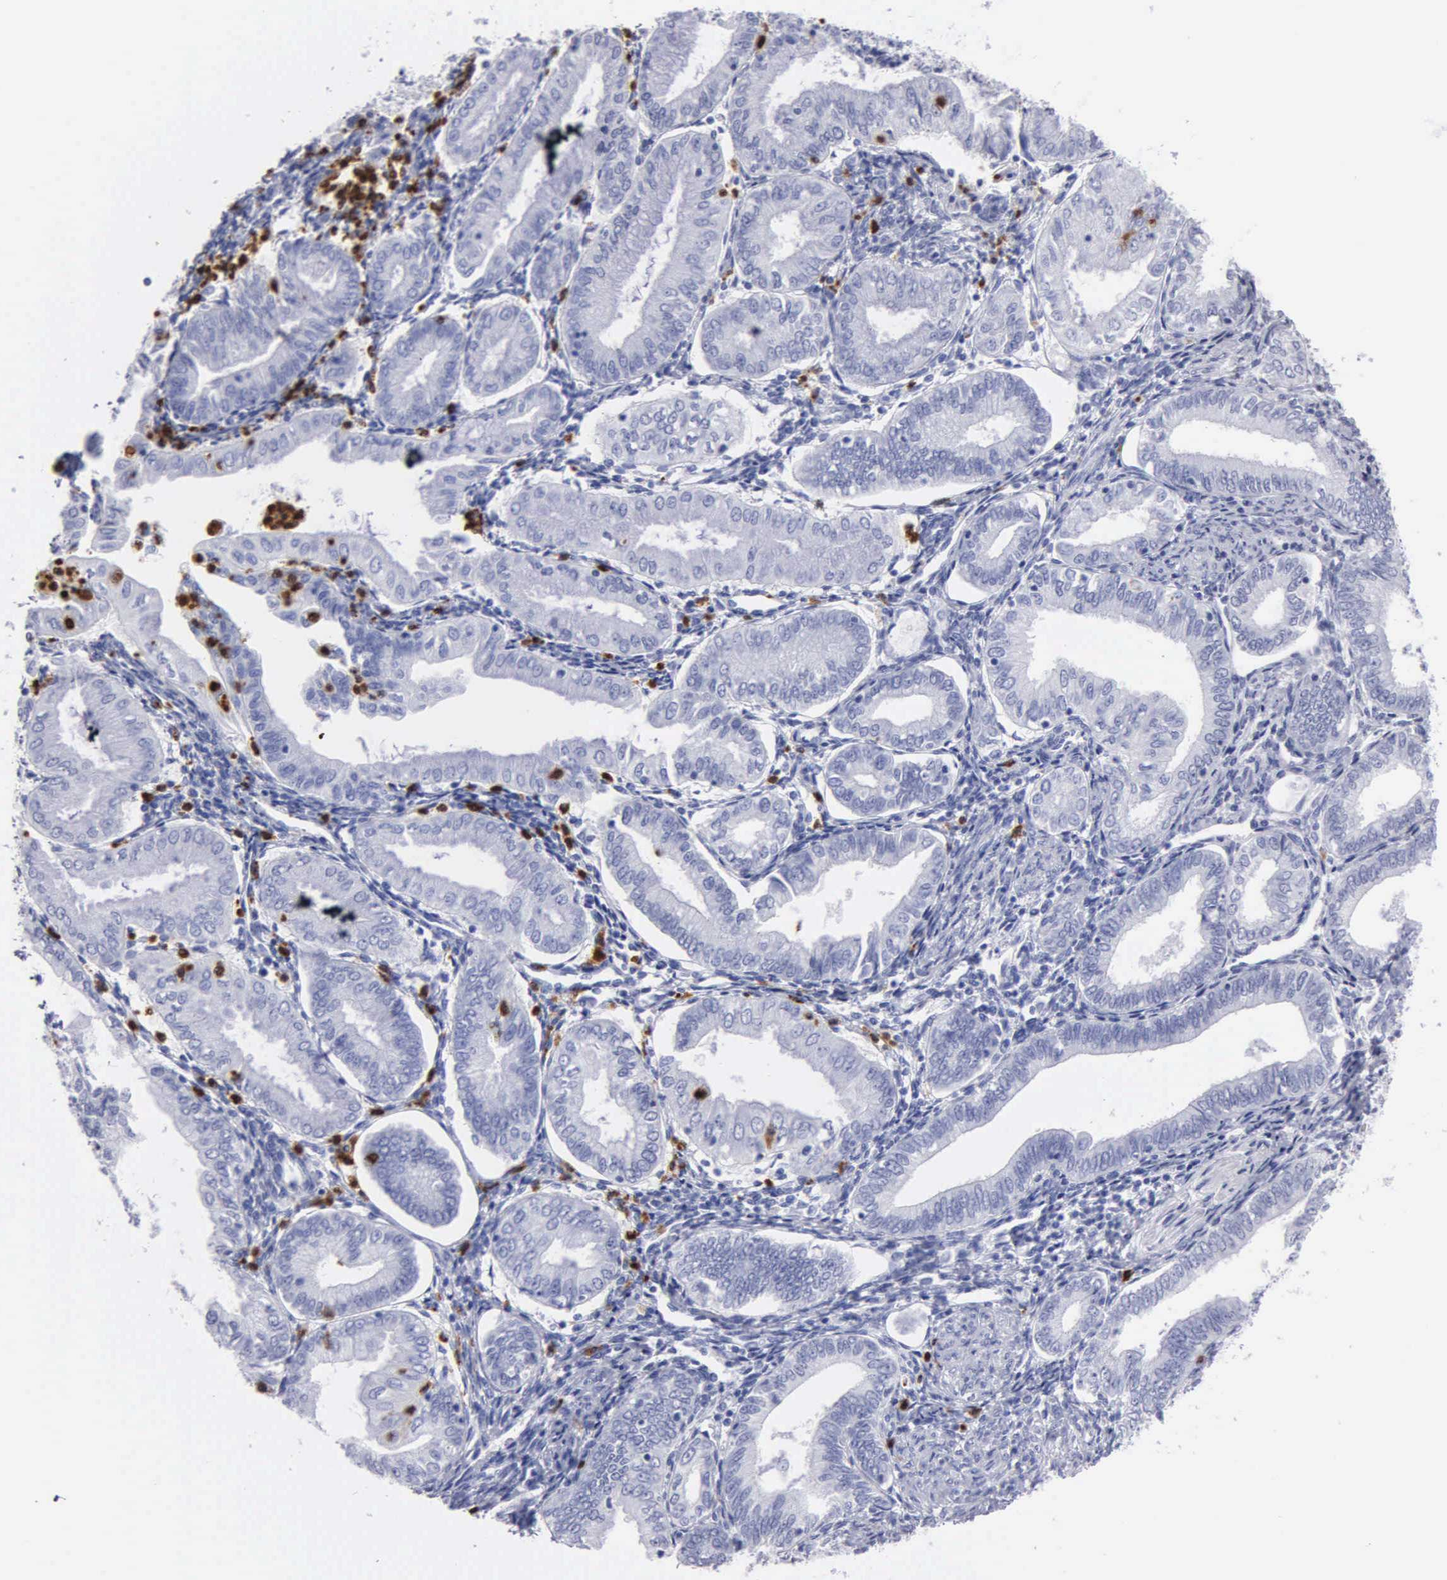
{"staining": {"intensity": "negative", "quantity": "none", "location": "none"}, "tissue": "endometrial cancer", "cell_type": "Tumor cells", "image_type": "cancer", "snomed": [{"axis": "morphology", "description": "Adenocarcinoma, NOS"}, {"axis": "topography", "description": "Endometrium"}], "caption": "DAB immunohistochemical staining of human endometrial cancer shows no significant expression in tumor cells.", "gene": "CTSG", "patient": {"sex": "female", "age": 55}}